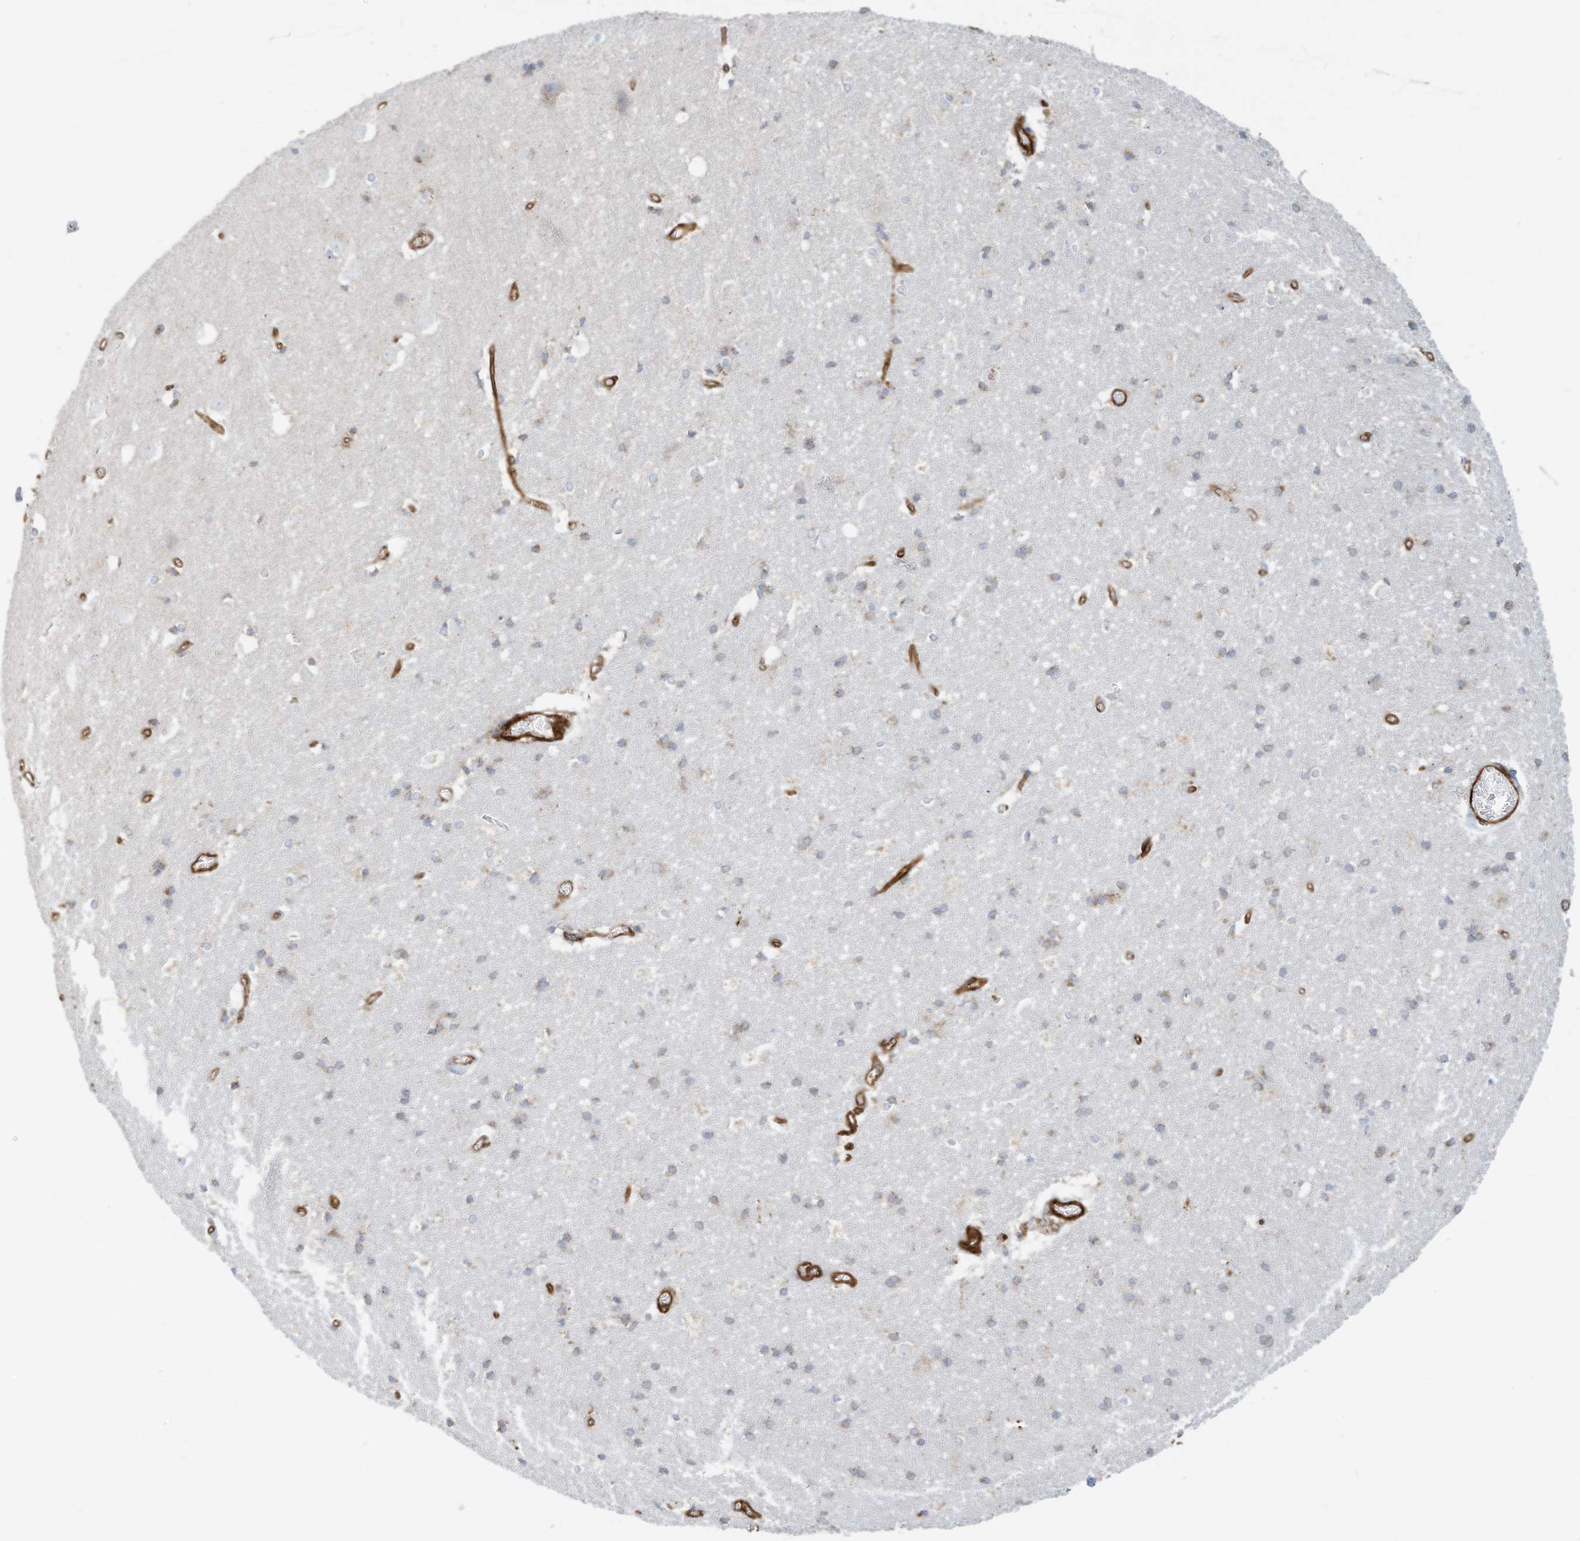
{"staining": {"intensity": "strong", "quantity": ">75%", "location": "cytoplasmic/membranous"}, "tissue": "cerebral cortex", "cell_type": "Endothelial cells", "image_type": "normal", "snomed": [{"axis": "morphology", "description": "Normal tissue, NOS"}, {"axis": "topography", "description": "Cerebral cortex"}], "caption": "Brown immunohistochemical staining in unremarkable human cerebral cortex reveals strong cytoplasmic/membranous staining in approximately >75% of endothelial cells.", "gene": "ABCB7", "patient": {"sex": "male", "age": 54}}